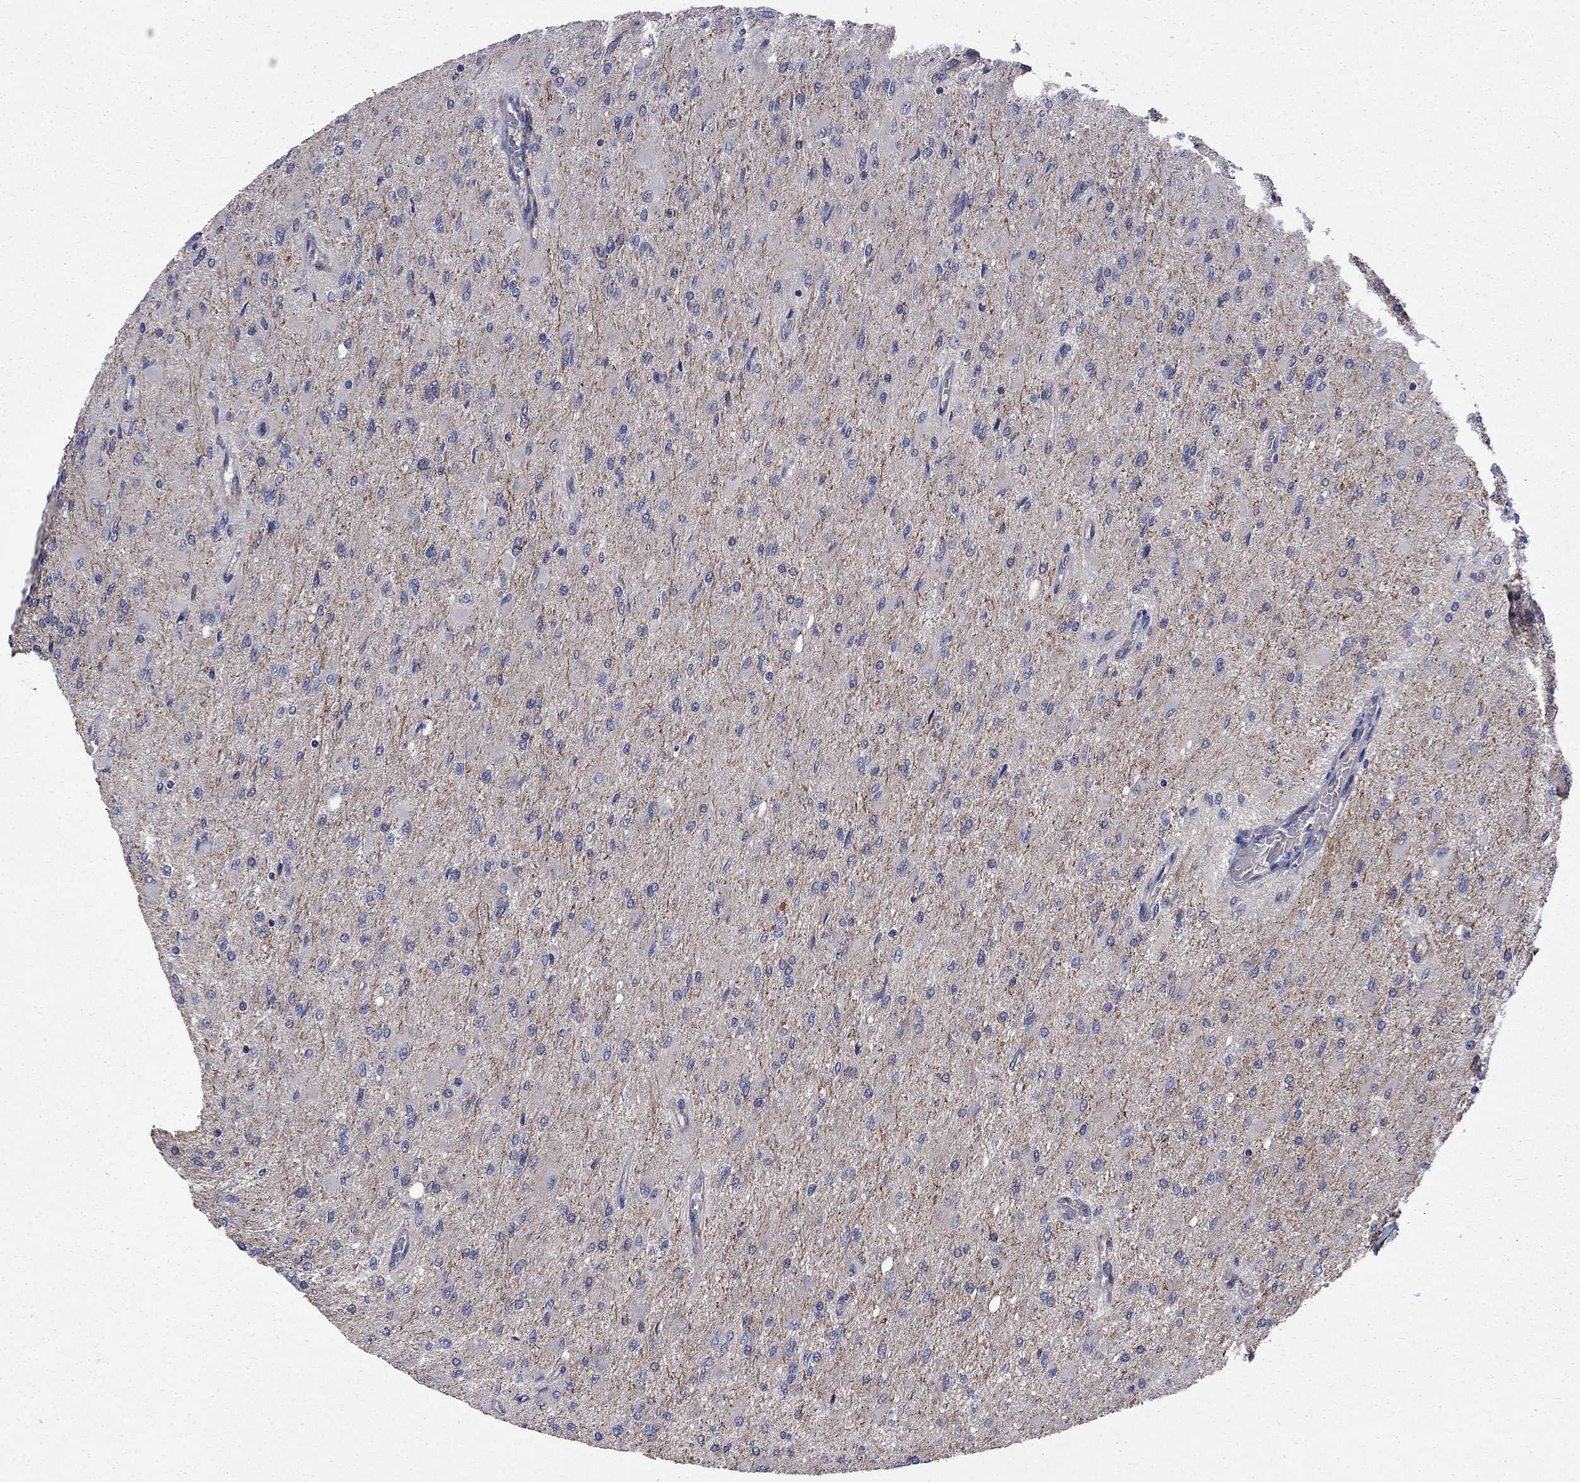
{"staining": {"intensity": "negative", "quantity": "none", "location": "none"}, "tissue": "glioma", "cell_type": "Tumor cells", "image_type": "cancer", "snomed": [{"axis": "morphology", "description": "Glioma, malignant, High grade"}, {"axis": "topography", "description": "Cerebral cortex"}], "caption": "An immunohistochemistry (IHC) micrograph of glioma is shown. There is no staining in tumor cells of glioma.", "gene": "HSPA12A", "patient": {"sex": "female", "age": 36}}